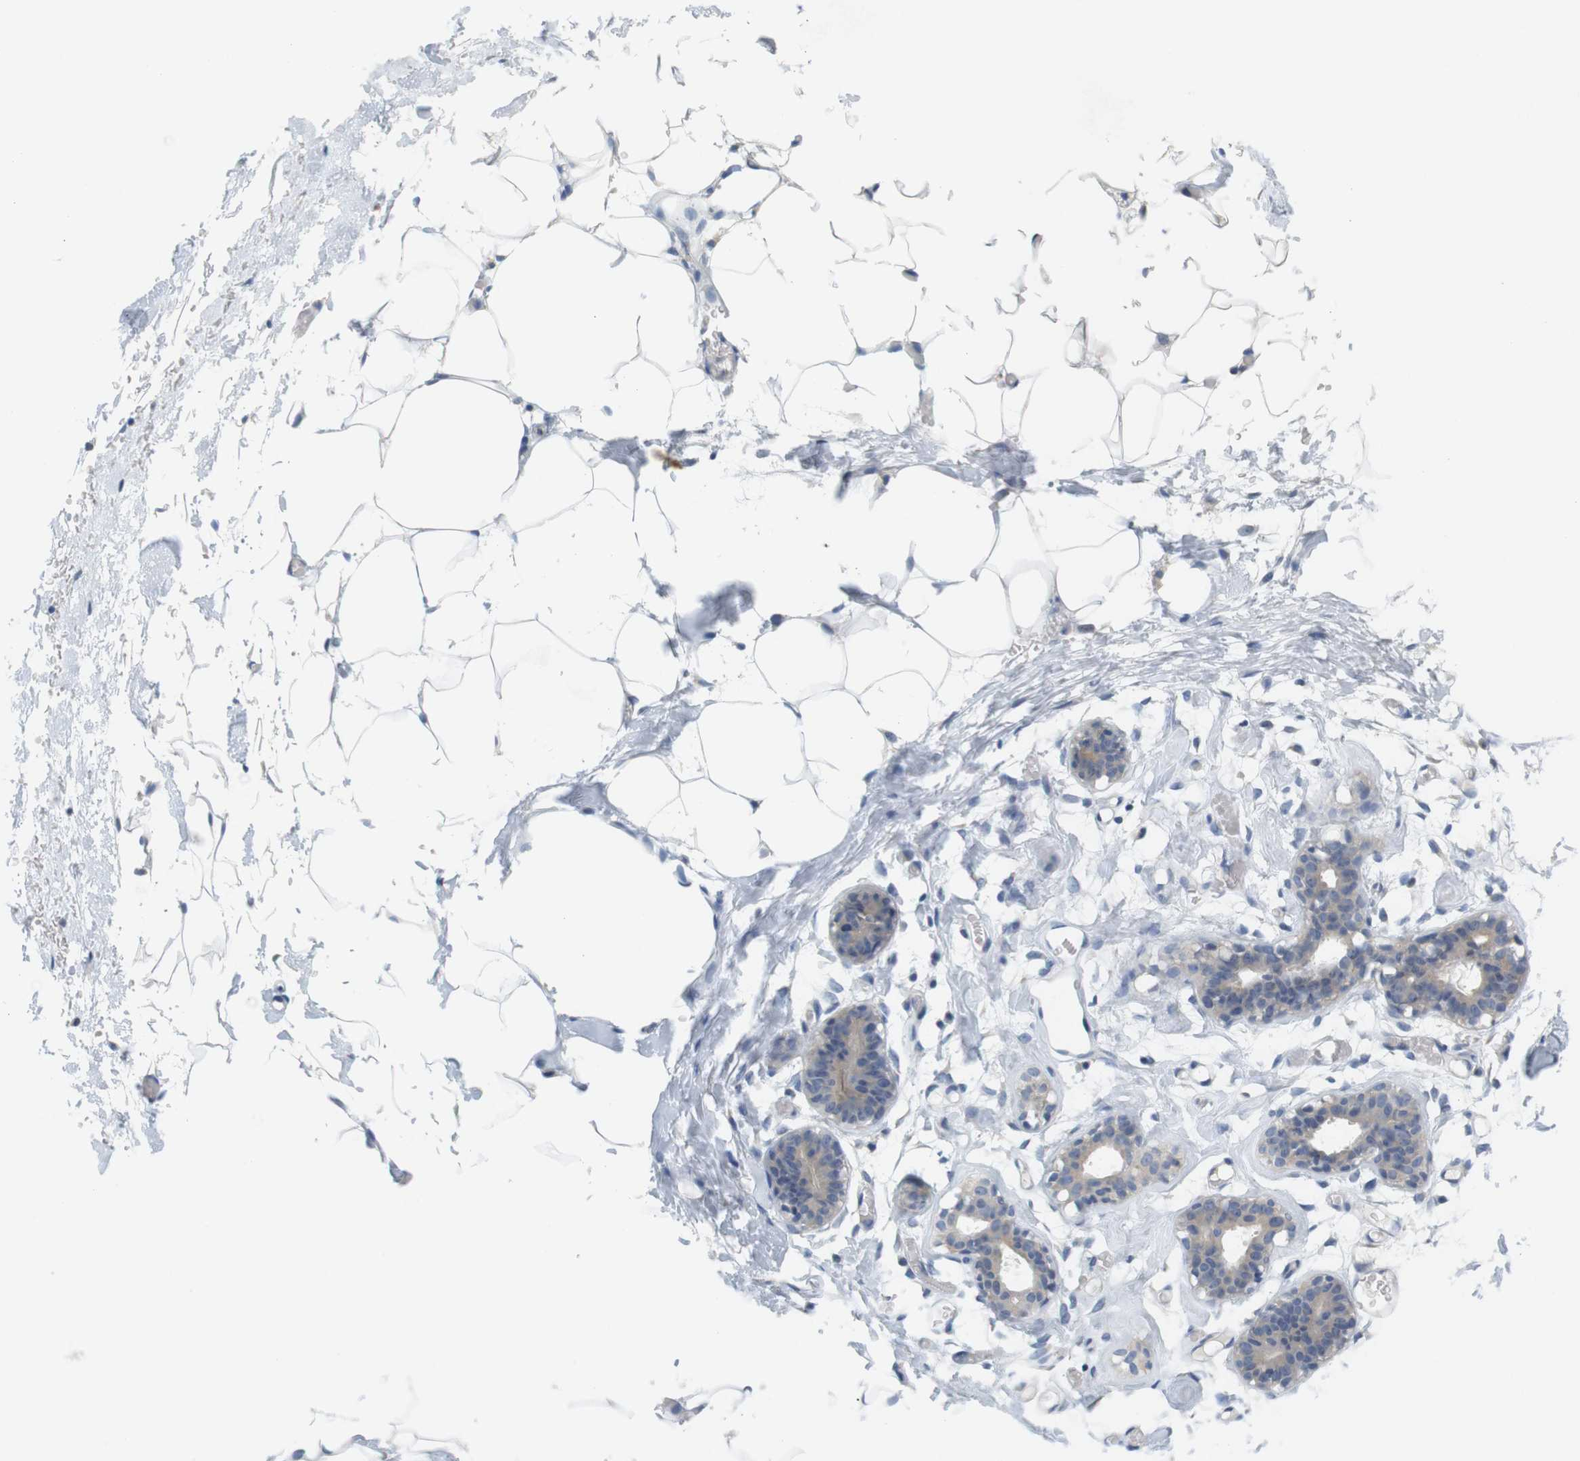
{"staining": {"intensity": "negative", "quantity": "none", "location": "none"}, "tissue": "adipose tissue", "cell_type": "Adipocytes", "image_type": "normal", "snomed": [{"axis": "morphology", "description": "Normal tissue, NOS"}, {"axis": "topography", "description": "Breast"}, {"axis": "topography", "description": "Adipose tissue"}], "caption": "Immunohistochemistry of unremarkable human adipose tissue displays no staining in adipocytes.", "gene": "LRRK2", "patient": {"sex": "female", "age": 25}}